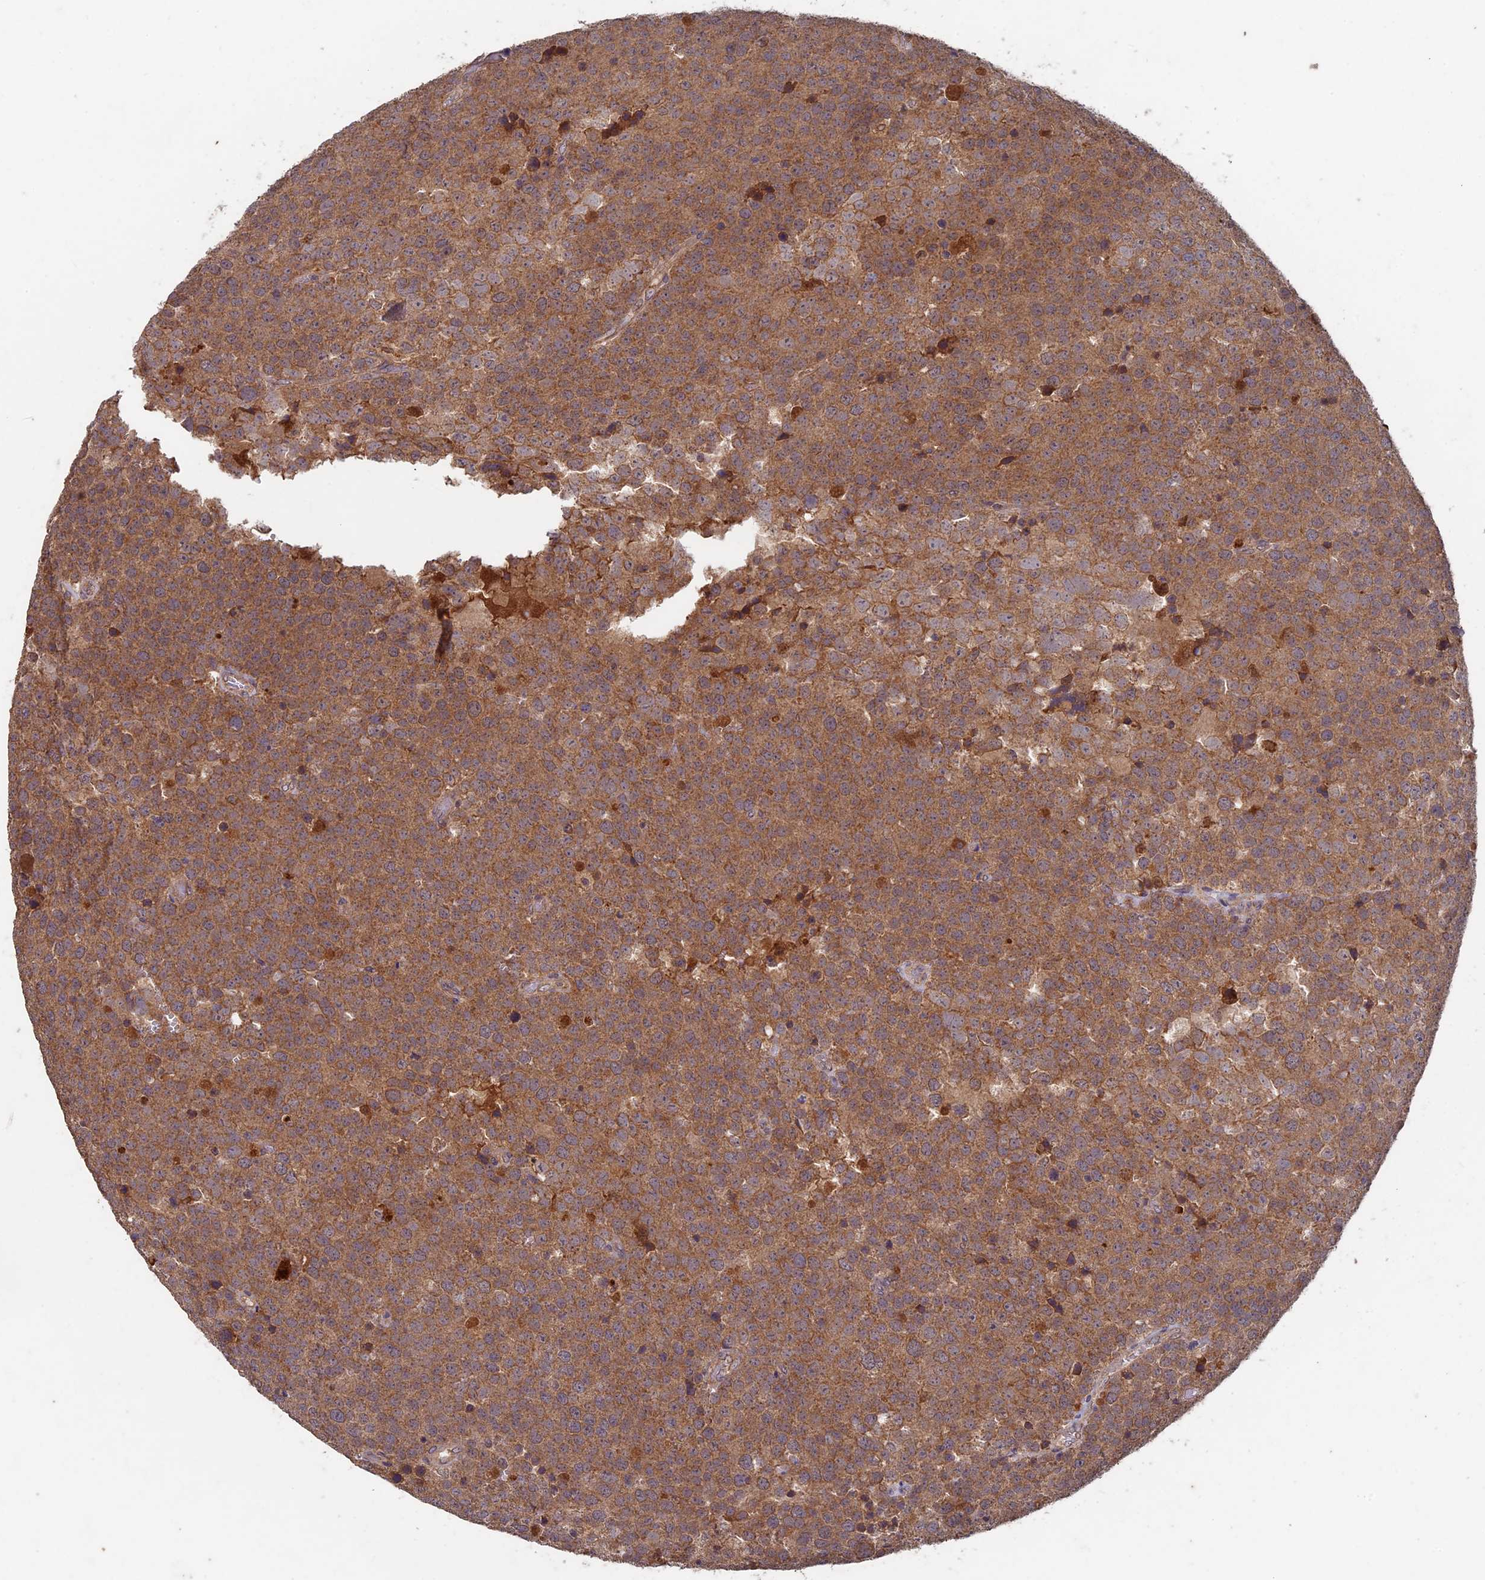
{"staining": {"intensity": "moderate", "quantity": ">75%", "location": "cytoplasmic/membranous"}, "tissue": "testis cancer", "cell_type": "Tumor cells", "image_type": "cancer", "snomed": [{"axis": "morphology", "description": "Seminoma, NOS"}, {"axis": "topography", "description": "Testis"}], "caption": "There is medium levels of moderate cytoplasmic/membranous expression in tumor cells of testis seminoma, as demonstrated by immunohistochemical staining (brown color).", "gene": "RCCD1", "patient": {"sex": "male", "age": 71}}